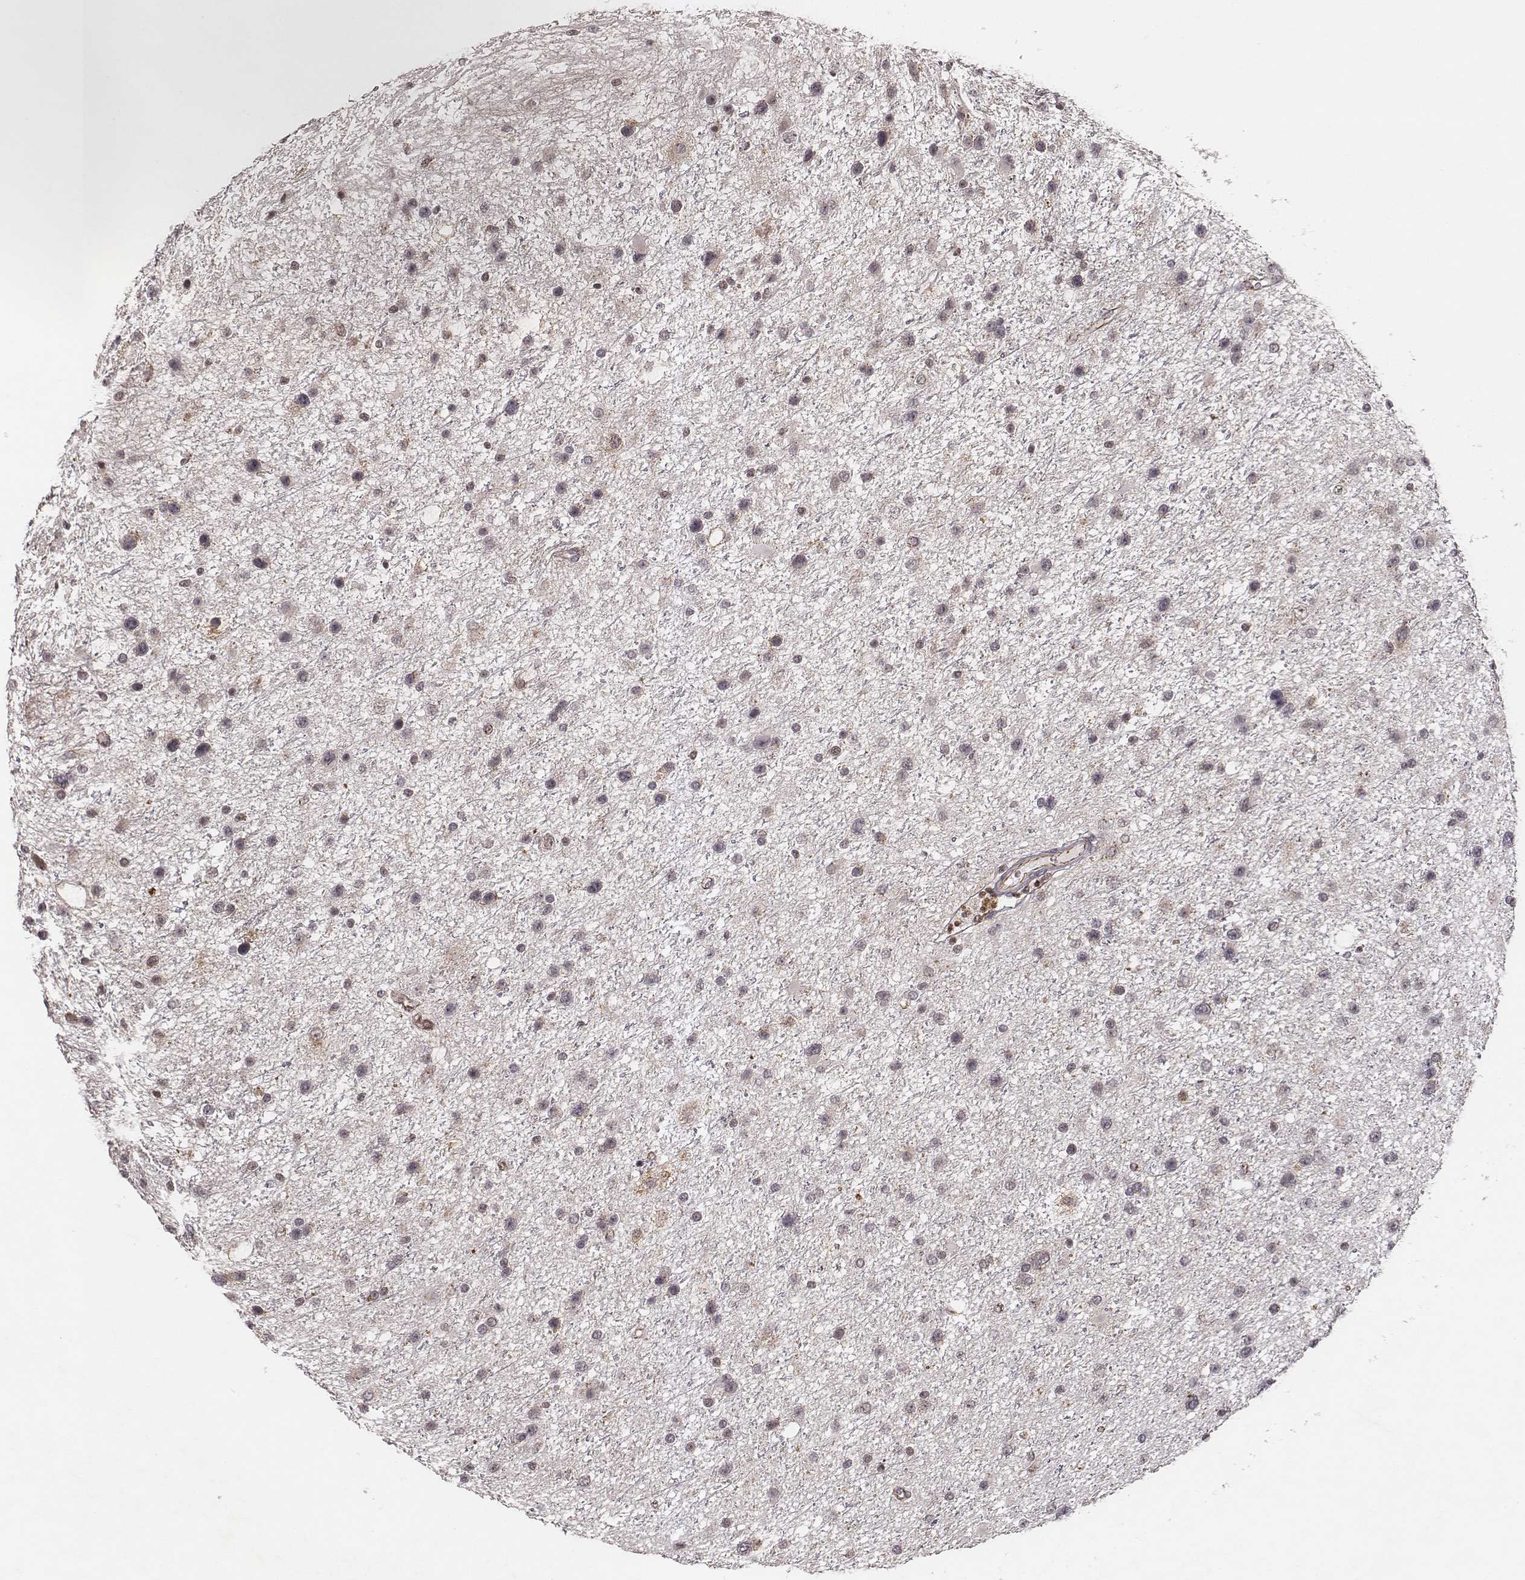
{"staining": {"intensity": "weak", "quantity": "<25%", "location": "cytoplasmic/membranous"}, "tissue": "glioma", "cell_type": "Tumor cells", "image_type": "cancer", "snomed": [{"axis": "morphology", "description": "Glioma, malignant, Low grade"}, {"axis": "topography", "description": "Brain"}], "caption": "Immunohistochemistry micrograph of neoplastic tissue: glioma stained with DAB (3,3'-diaminobenzidine) reveals no significant protein expression in tumor cells.", "gene": "WDR59", "patient": {"sex": "female", "age": 32}}